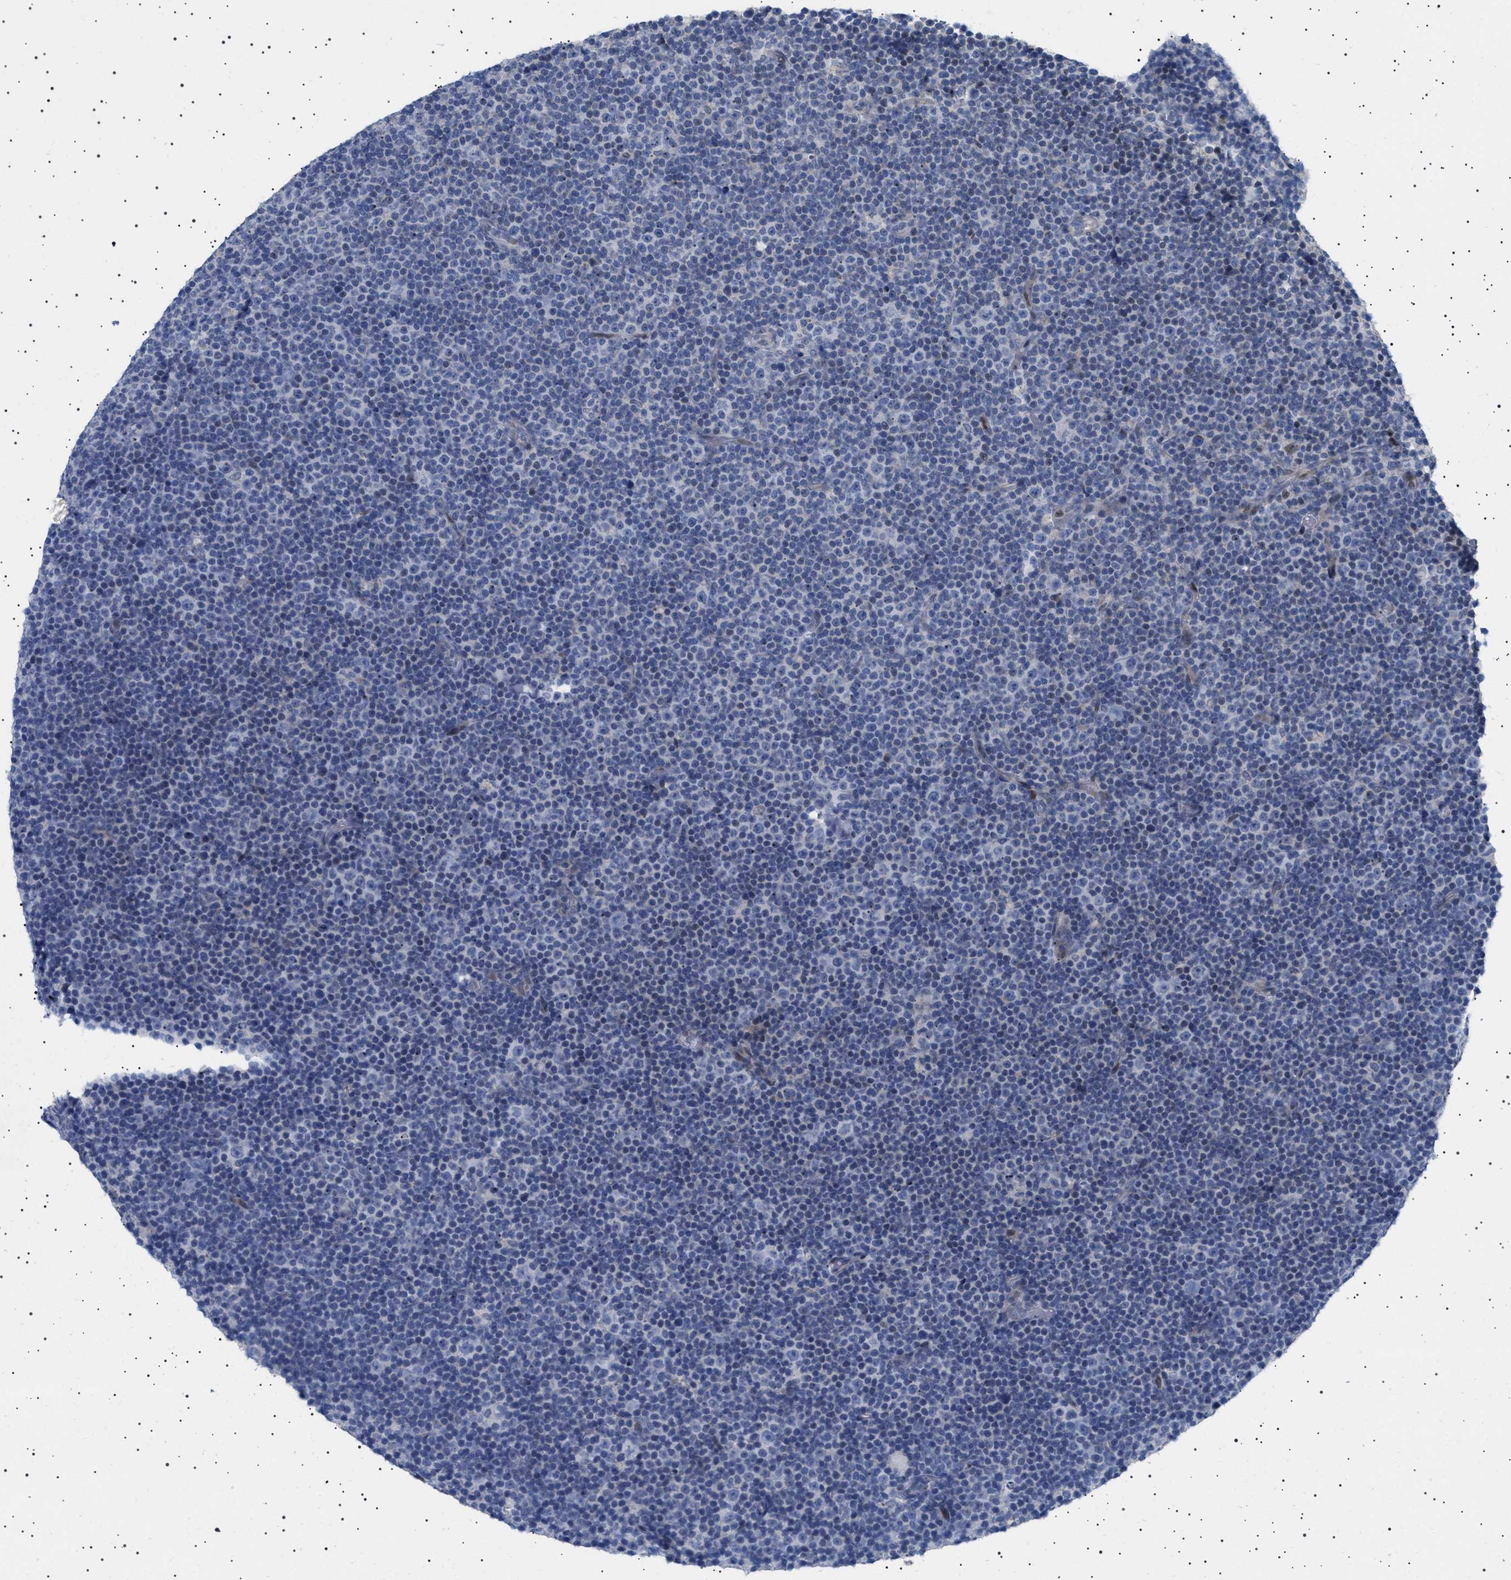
{"staining": {"intensity": "negative", "quantity": "none", "location": "none"}, "tissue": "lymphoma", "cell_type": "Tumor cells", "image_type": "cancer", "snomed": [{"axis": "morphology", "description": "Malignant lymphoma, non-Hodgkin's type, Low grade"}, {"axis": "topography", "description": "Lymph node"}], "caption": "The photomicrograph displays no staining of tumor cells in lymphoma. (Immunohistochemistry (ihc), brightfield microscopy, high magnification).", "gene": "HTR1A", "patient": {"sex": "female", "age": 67}}